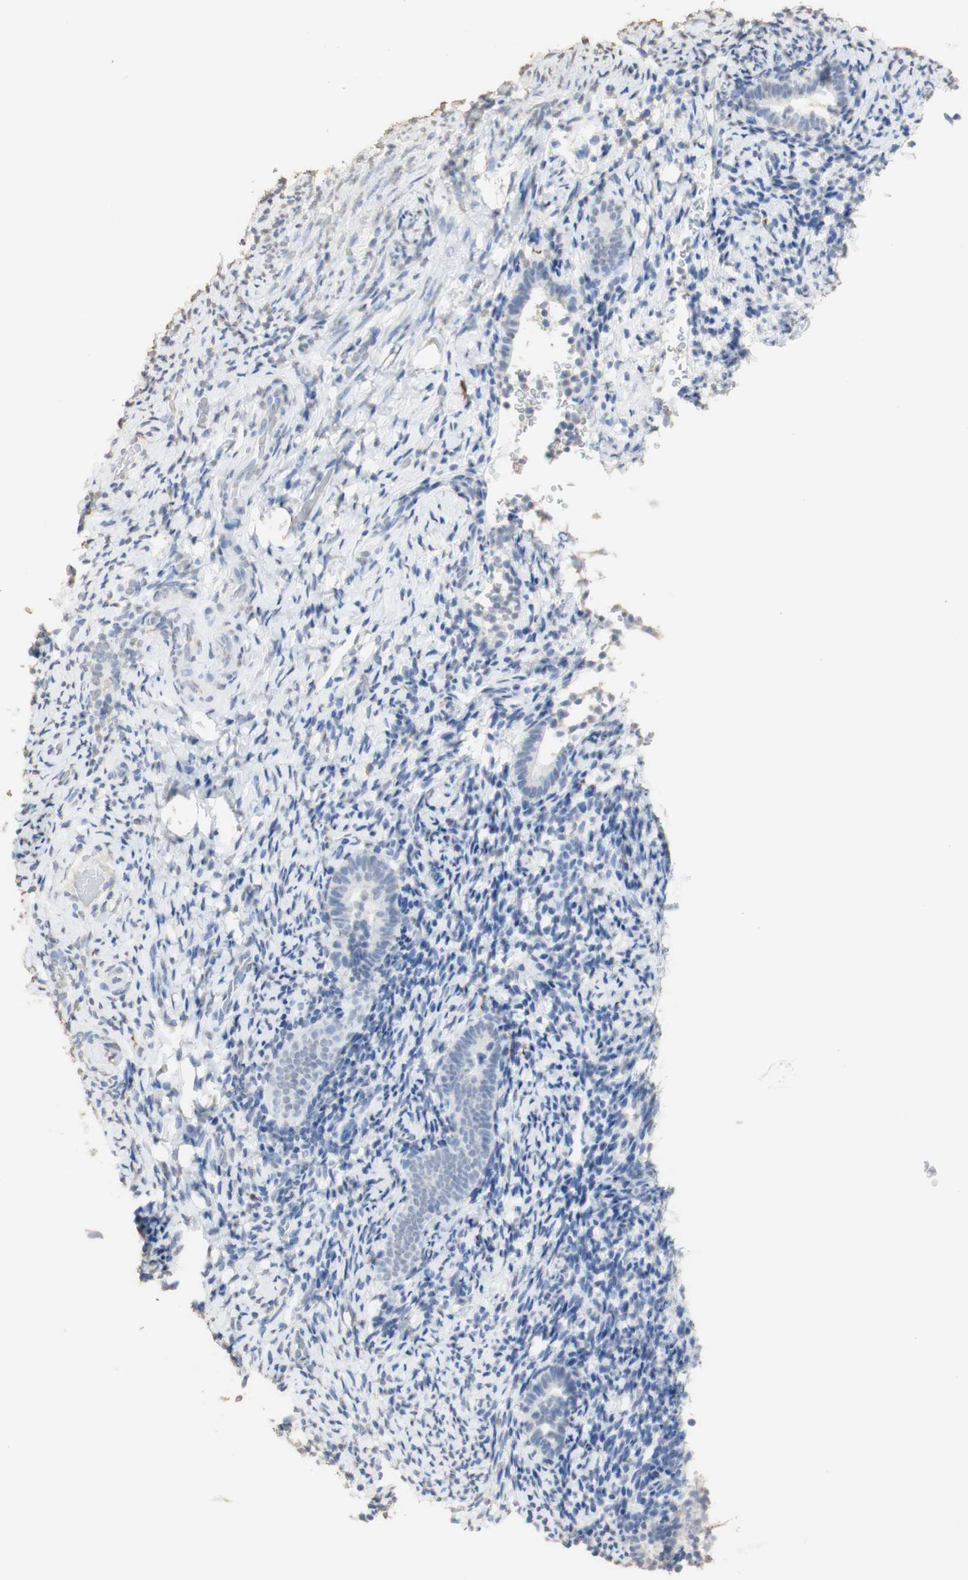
{"staining": {"intensity": "weak", "quantity": "<25%", "location": "cytoplasmic/membranous"}, "tissue": "endometrium", "cell_type": "Cells in endometrial stroma", "image_type": "normal", "snomed": [{"axis": "morphology", "description": "Normal tissue, NOS"}, {"axis": "topography", "description": "Endometrium"}], "caption": "The immunohistochemistry (IHC) micrograph has no significant expression in cells in endometrial stroma of endometrium.", "gene": "L1CAM", "patient": {"sex": "female", "age": 51}}